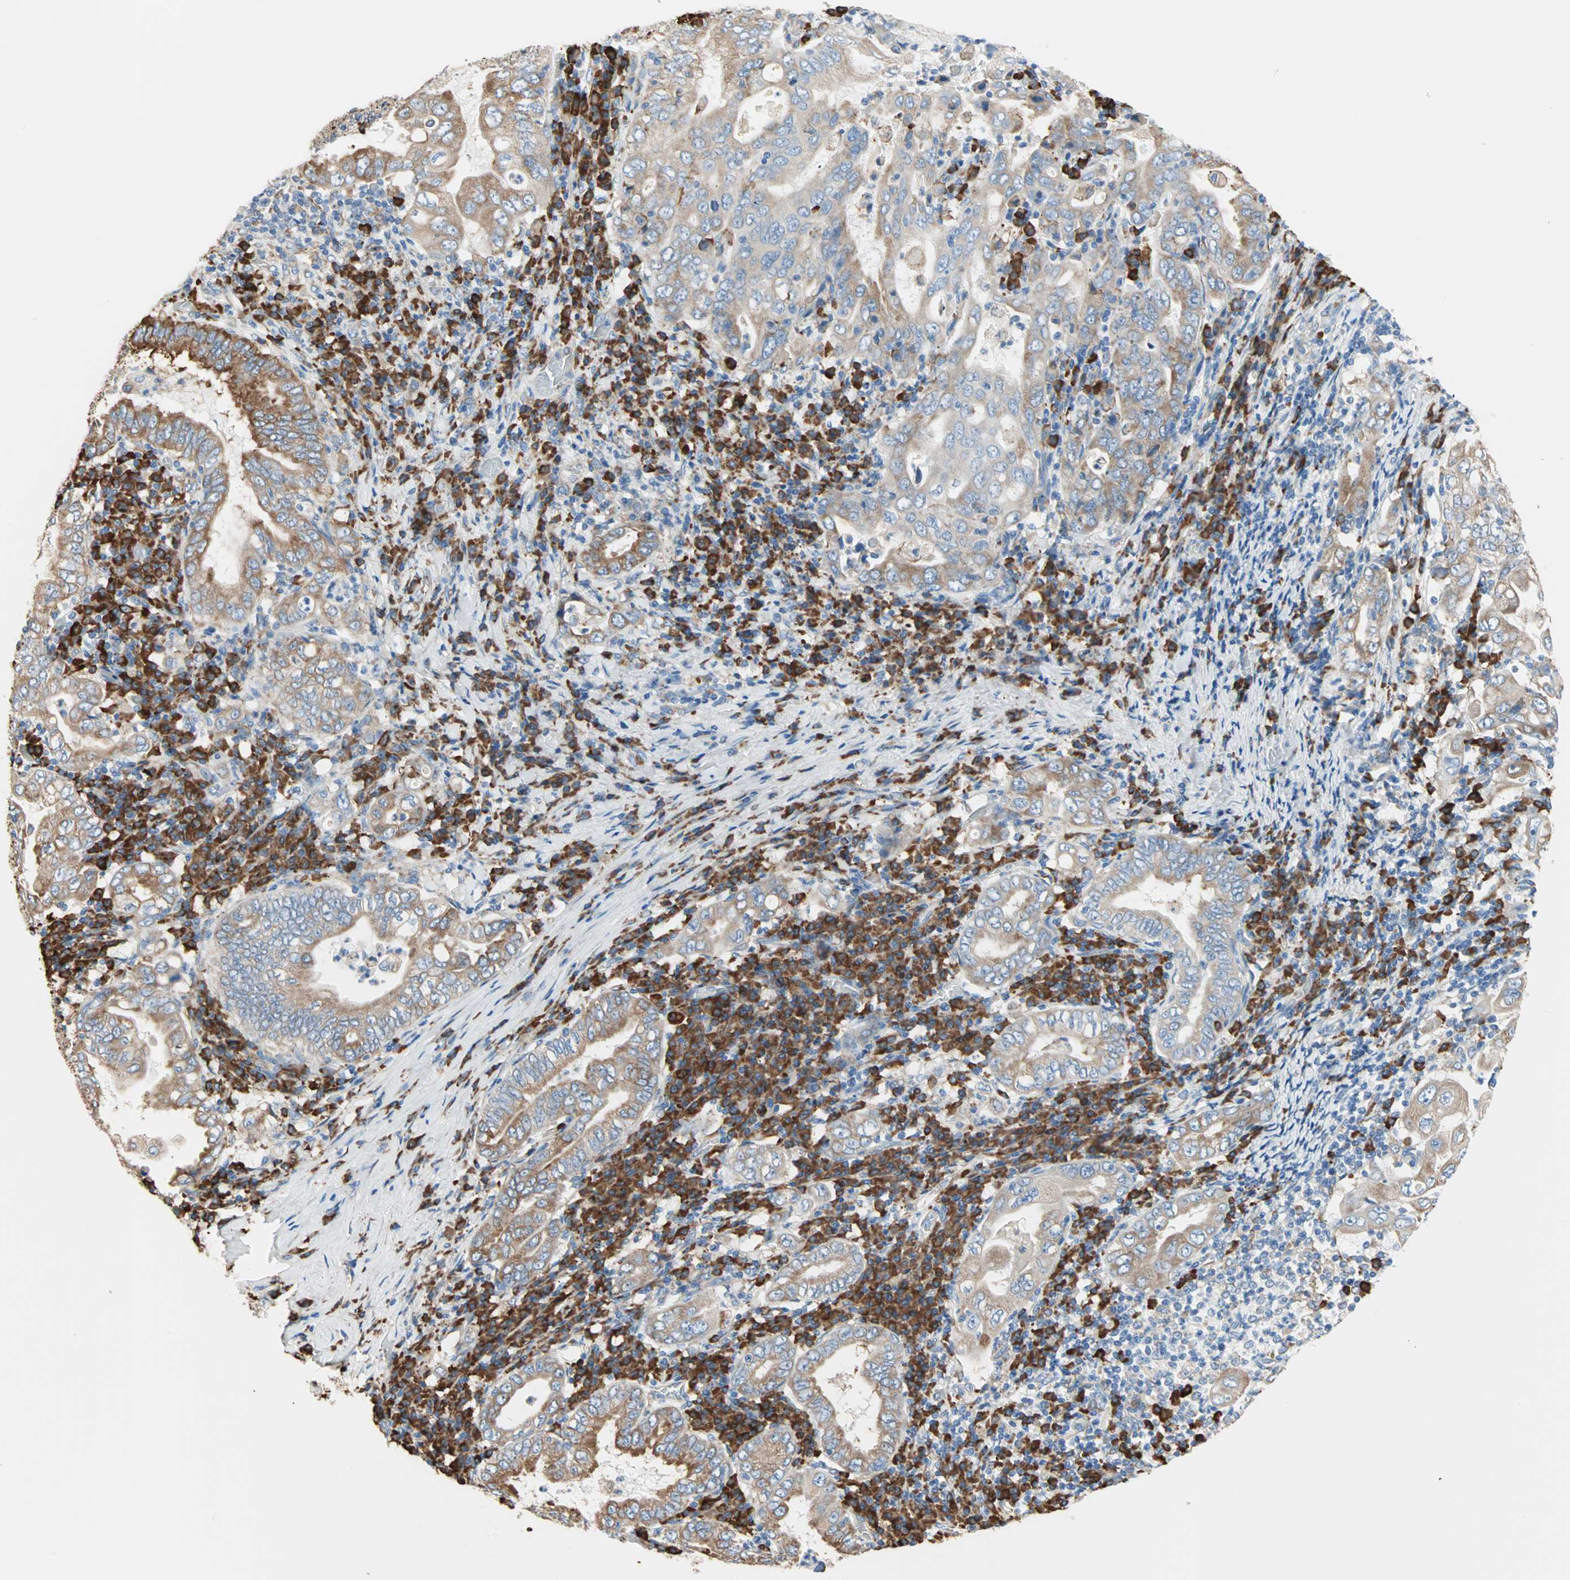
{"staining": {"intensity": "moderate", "quantity": ">75%", "location": "cytoplasmic/membranous"}, "tissue": "stomach cancer", "cell_type": "Tumor cells", "image_type": "cancer", "snomed": [{"axis": "morphology", "description": "Normal tissue, NOS"}, {"axis": "morphology", "description": "Adenocarcinoma, NOS"}, {"axis": "topography", "description": "Esophagus"}, {"axis": "topography", "description": "Stomach, upper"}, {"axis": "topography", "description": "Peripheral nerve tissue"}], "caption": "High-magnification brightfield microscopy of stomach cancer stained with DAB (3,3'-diaminobenzidine) (brown) and counterstained with hematoxylin (blue). tumor cells exhibit moderate cytoplasmic/membranous expression is appreciated in about>75% of cells.", "gene": "PLCXD1", "patient": {"sex": "male", "age": 62}}